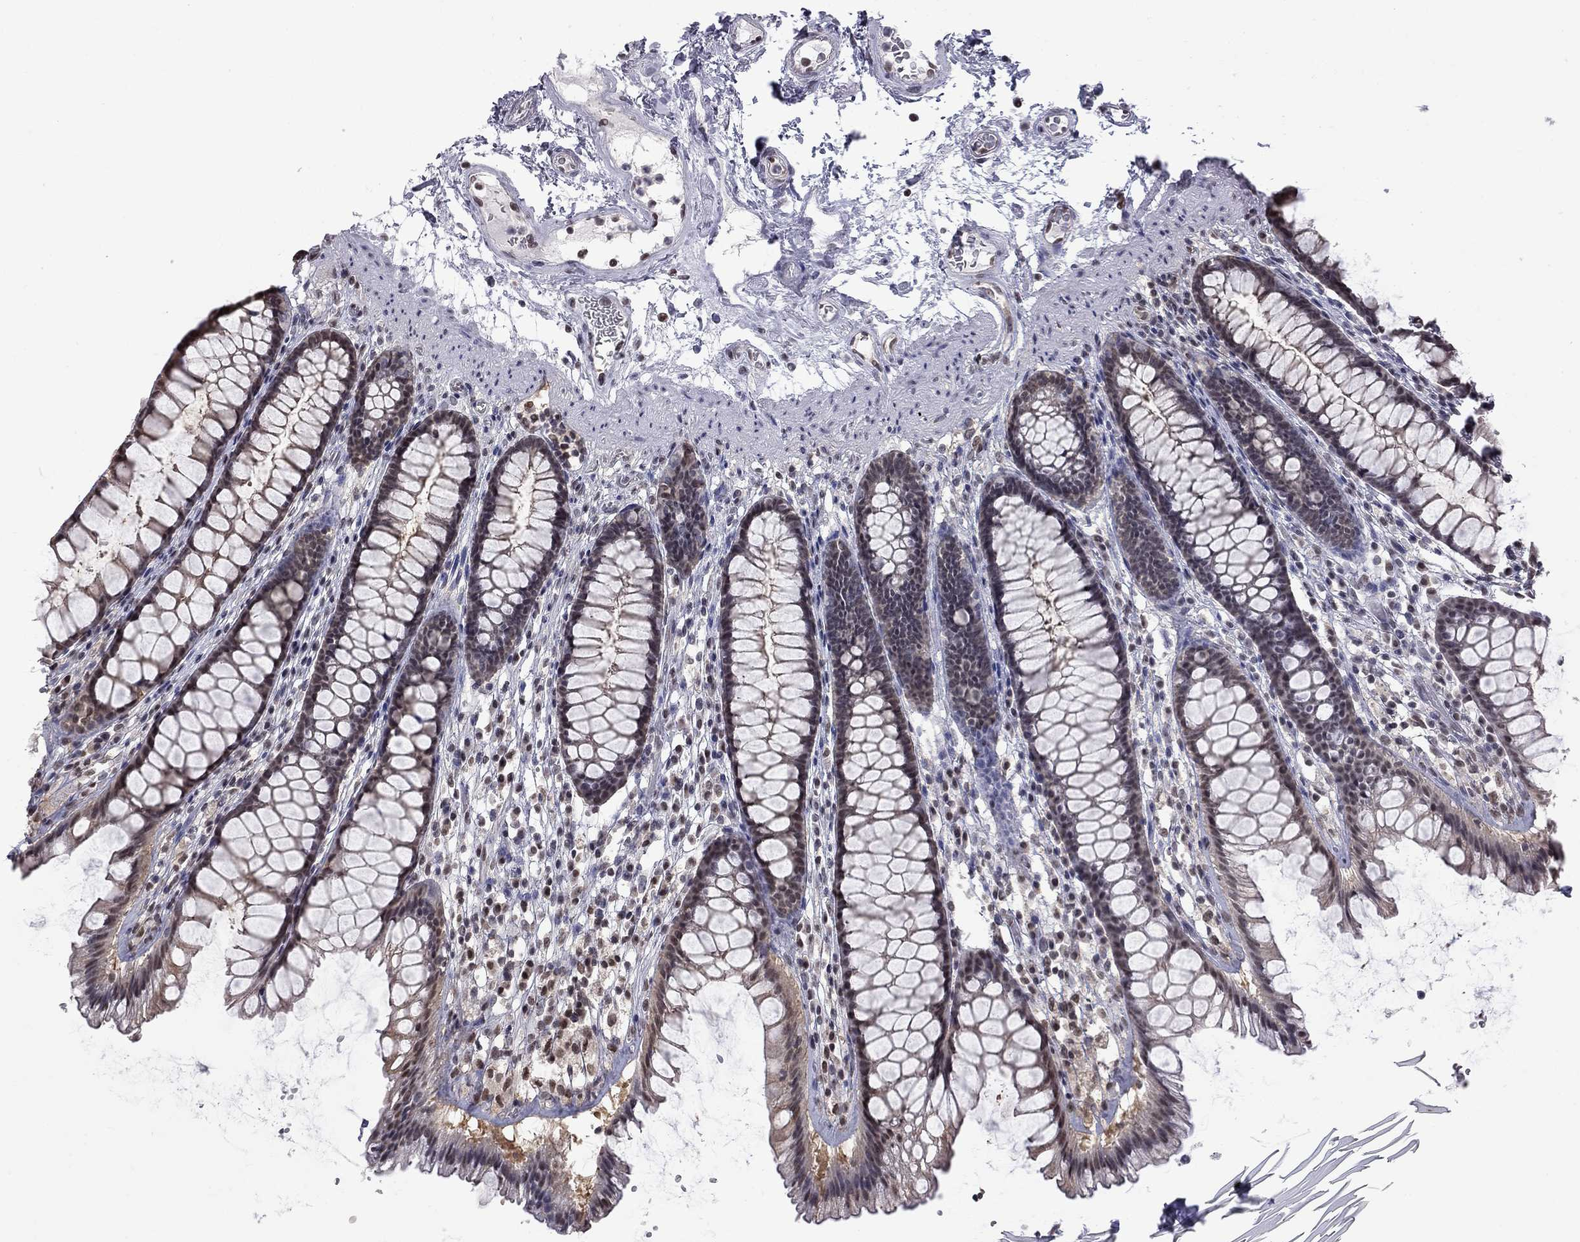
{"staining": {"intensity": "weak", "quantity": "<25%", "location": "cytoplasmic/membranous"}, "tissue": "rectum", "cell_type": "Glandular cells", "image_type": "normal", "snomed": [{"axis": "morphology", "description": "Normal tissue, NOS"}, {"axis": "topography", "description": "Rectum"}], "caption": "High power microscopy image of an immunohistochemistry micrograph of unremarkable rectum, revealing no significant positivity in glandular cells.", "gene": "RFWD3", "patient": {"sex": "male", "age": 72}}